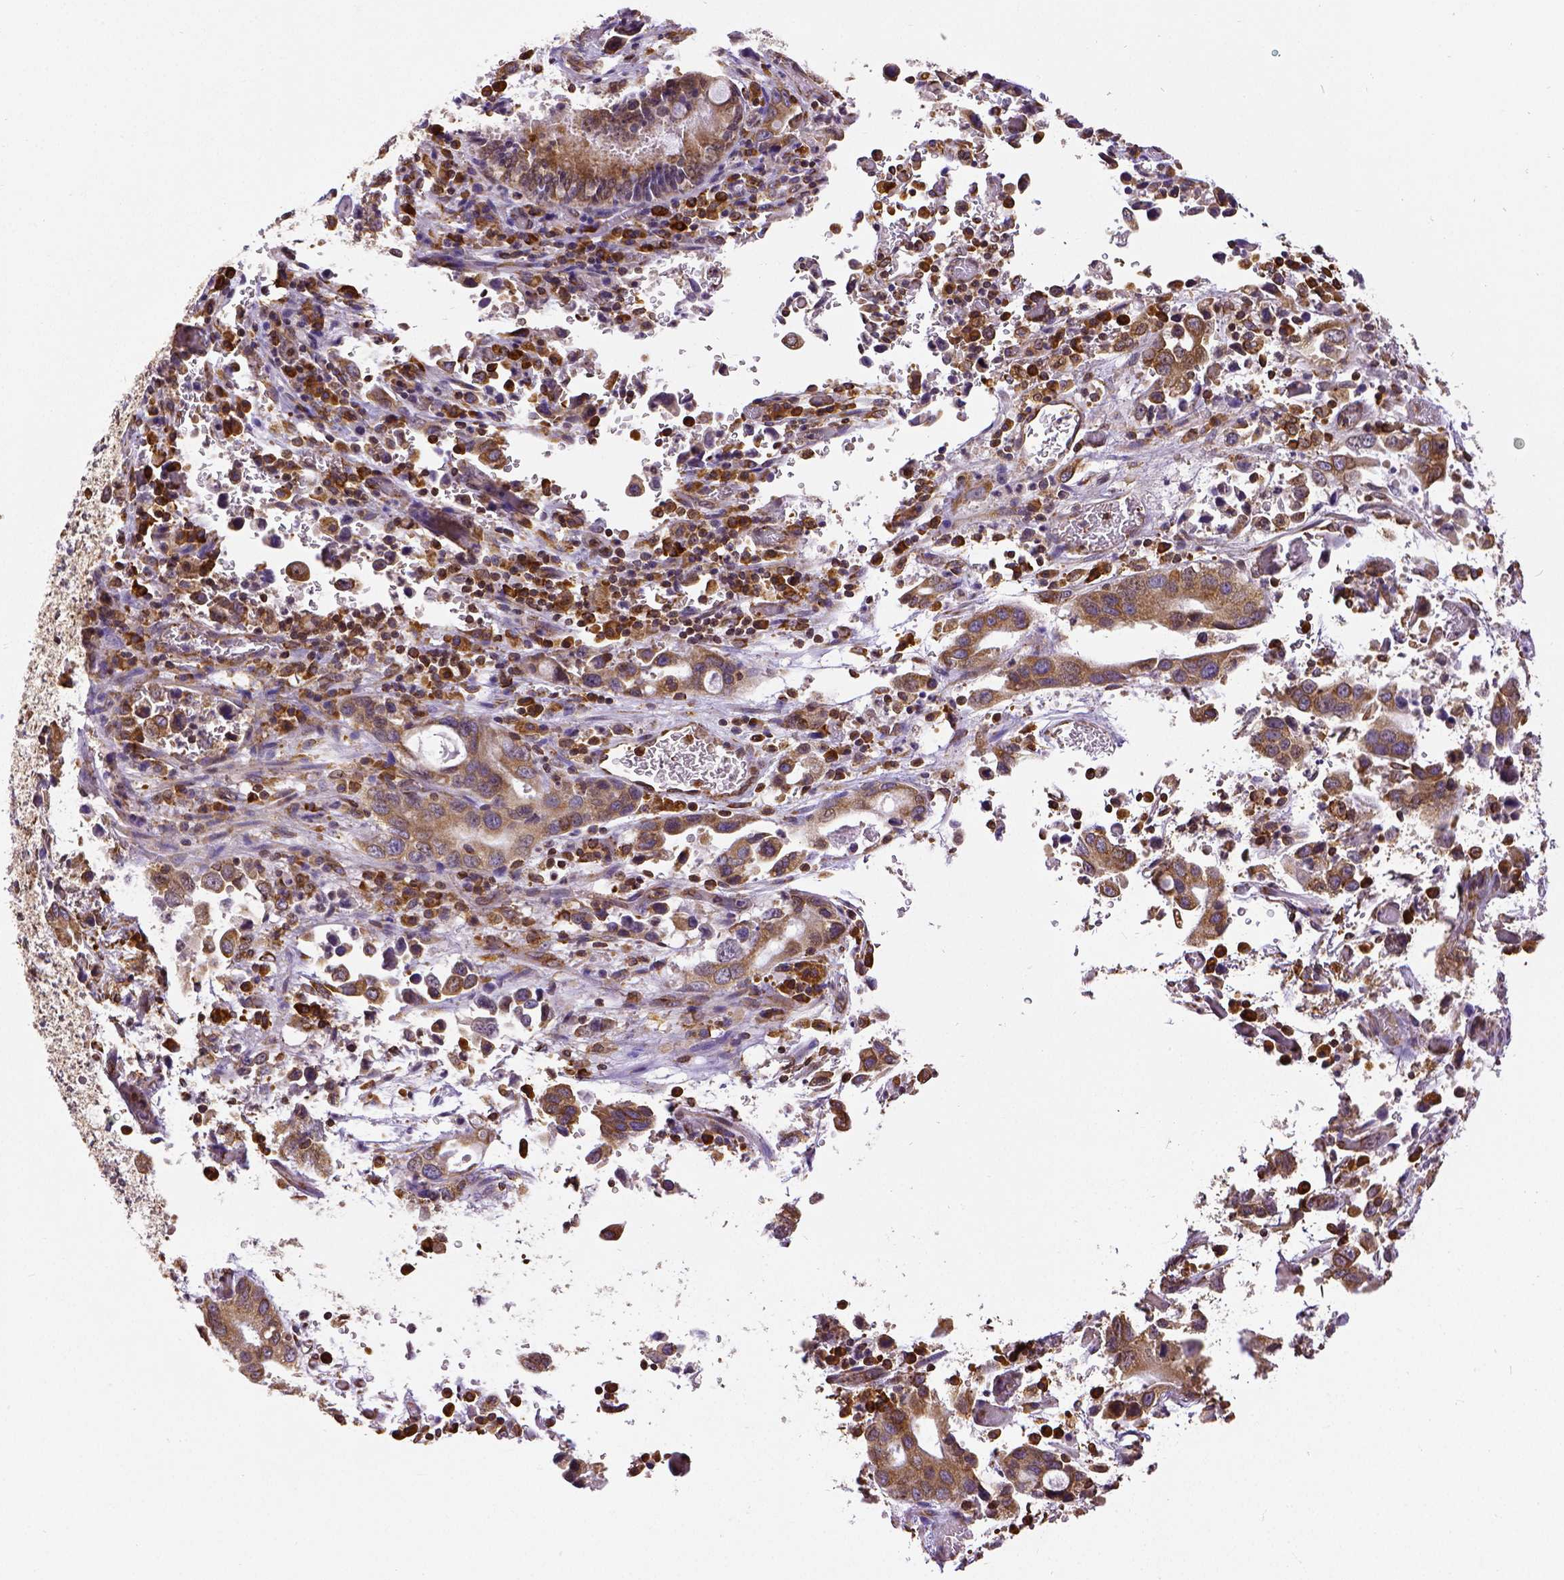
{"staining": {"intensity": "moderate", "quantity": ">75%", "location": "cytoplasmic/membranous"}, "tissue": "stomach cancer", "cell_type": "Tumor cells", "image_type": "cancer", "snomed": [{"axis": "morphology", "description": "Adenocarcinoma, NOS"}, {"axis": "topography", "description": "Stomach, upper"}], "caption": "Stomach cancer (adenocarcinoma) tissue displays moderate cytoplasmic/membranous staining in about >75% of tumor cells", "gene": "MTDH", "patient": {"sex": "male", "age": 74}}